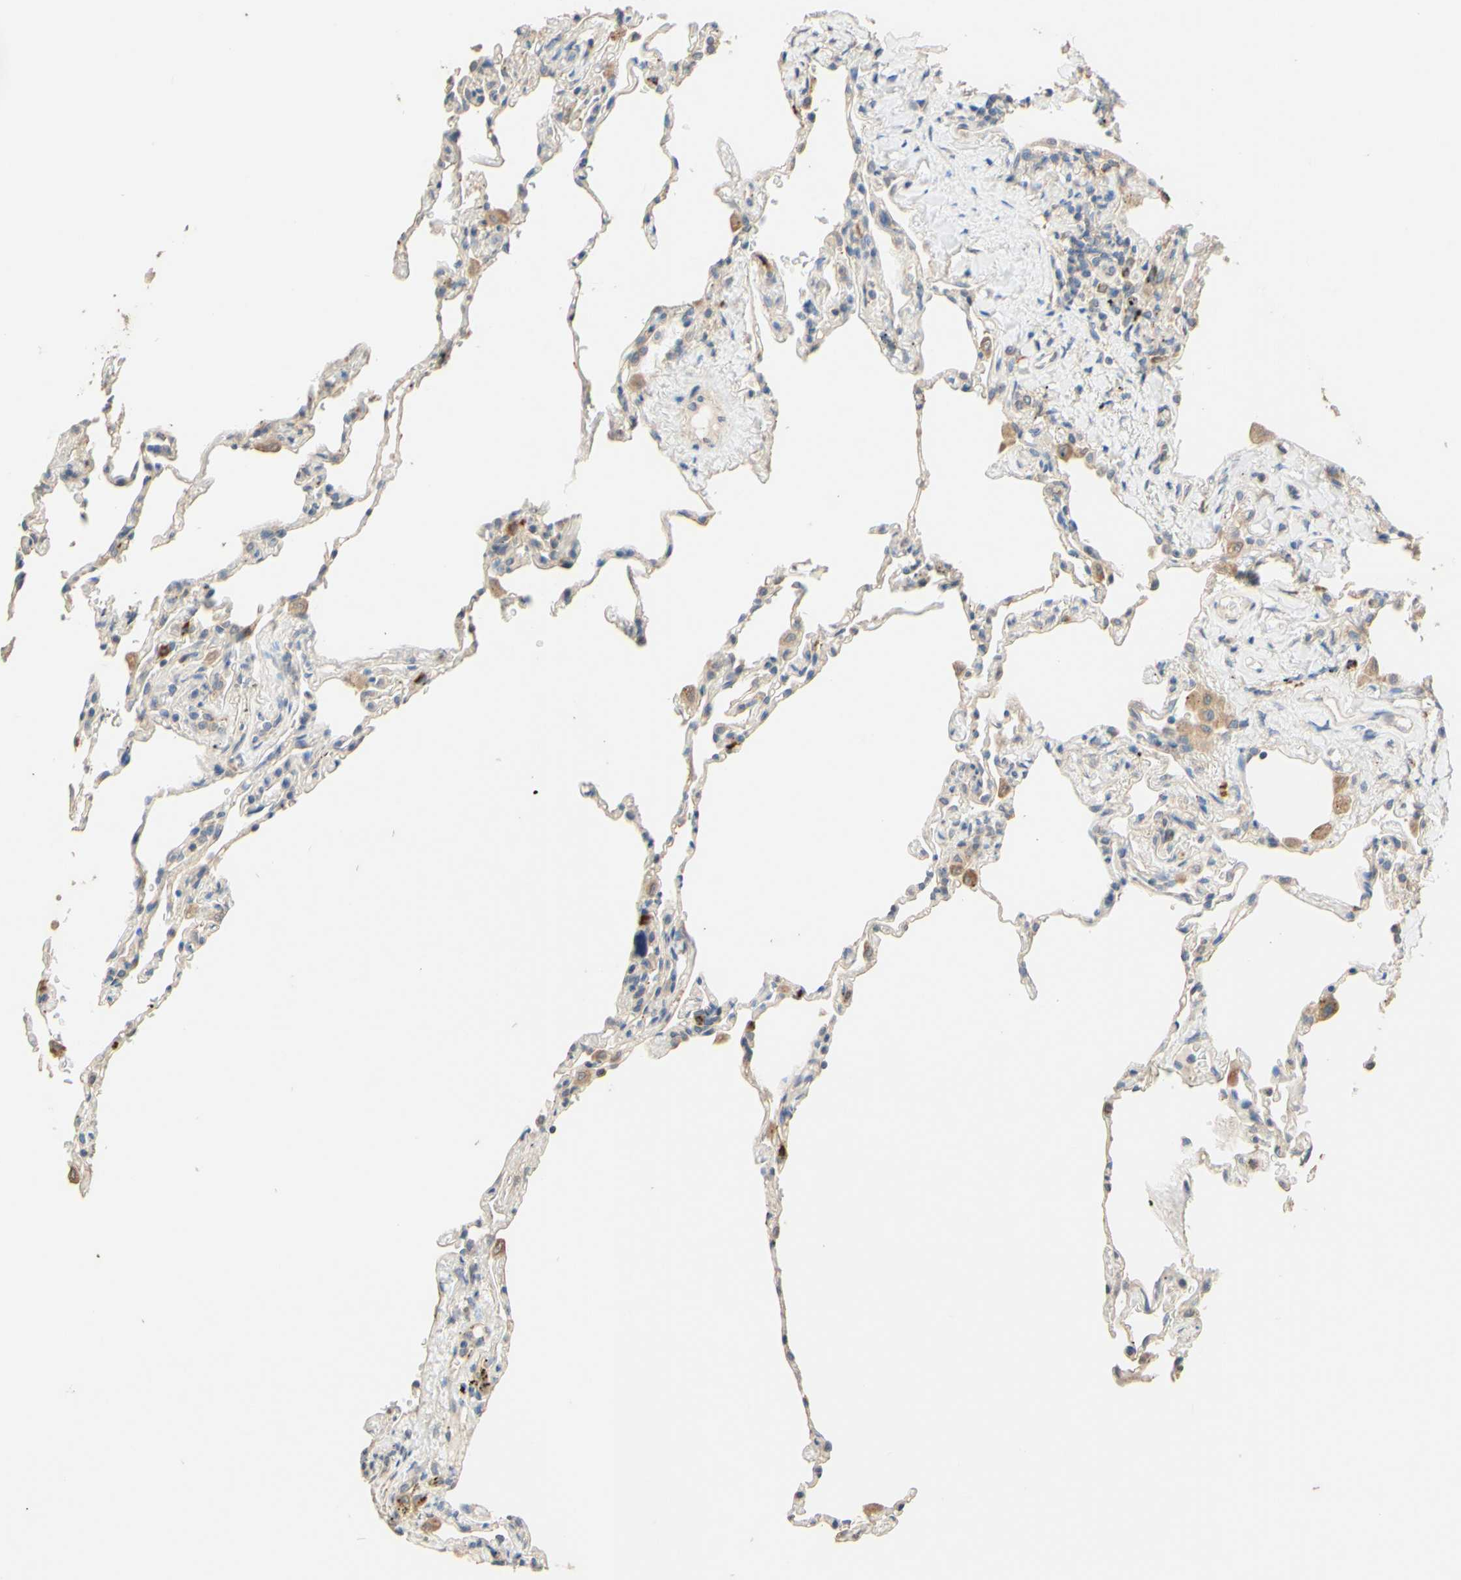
{"staining": {"intensity": "negative", "quantity": "none", "location": "none"}, "tissue": "lung", "cell_type": "Alveolar cells", "image_type": "normal", "snomed": [{"axis": "morphology", "description": "Normal tissue, NOS"}, {"axis": "topography", "description": "Lung"}], "caption": "Alveolar cells show no significant protein expression in unremarkable lung.", "gene": "SMIM19", "patient": {"sex": "male", "age": 59}}